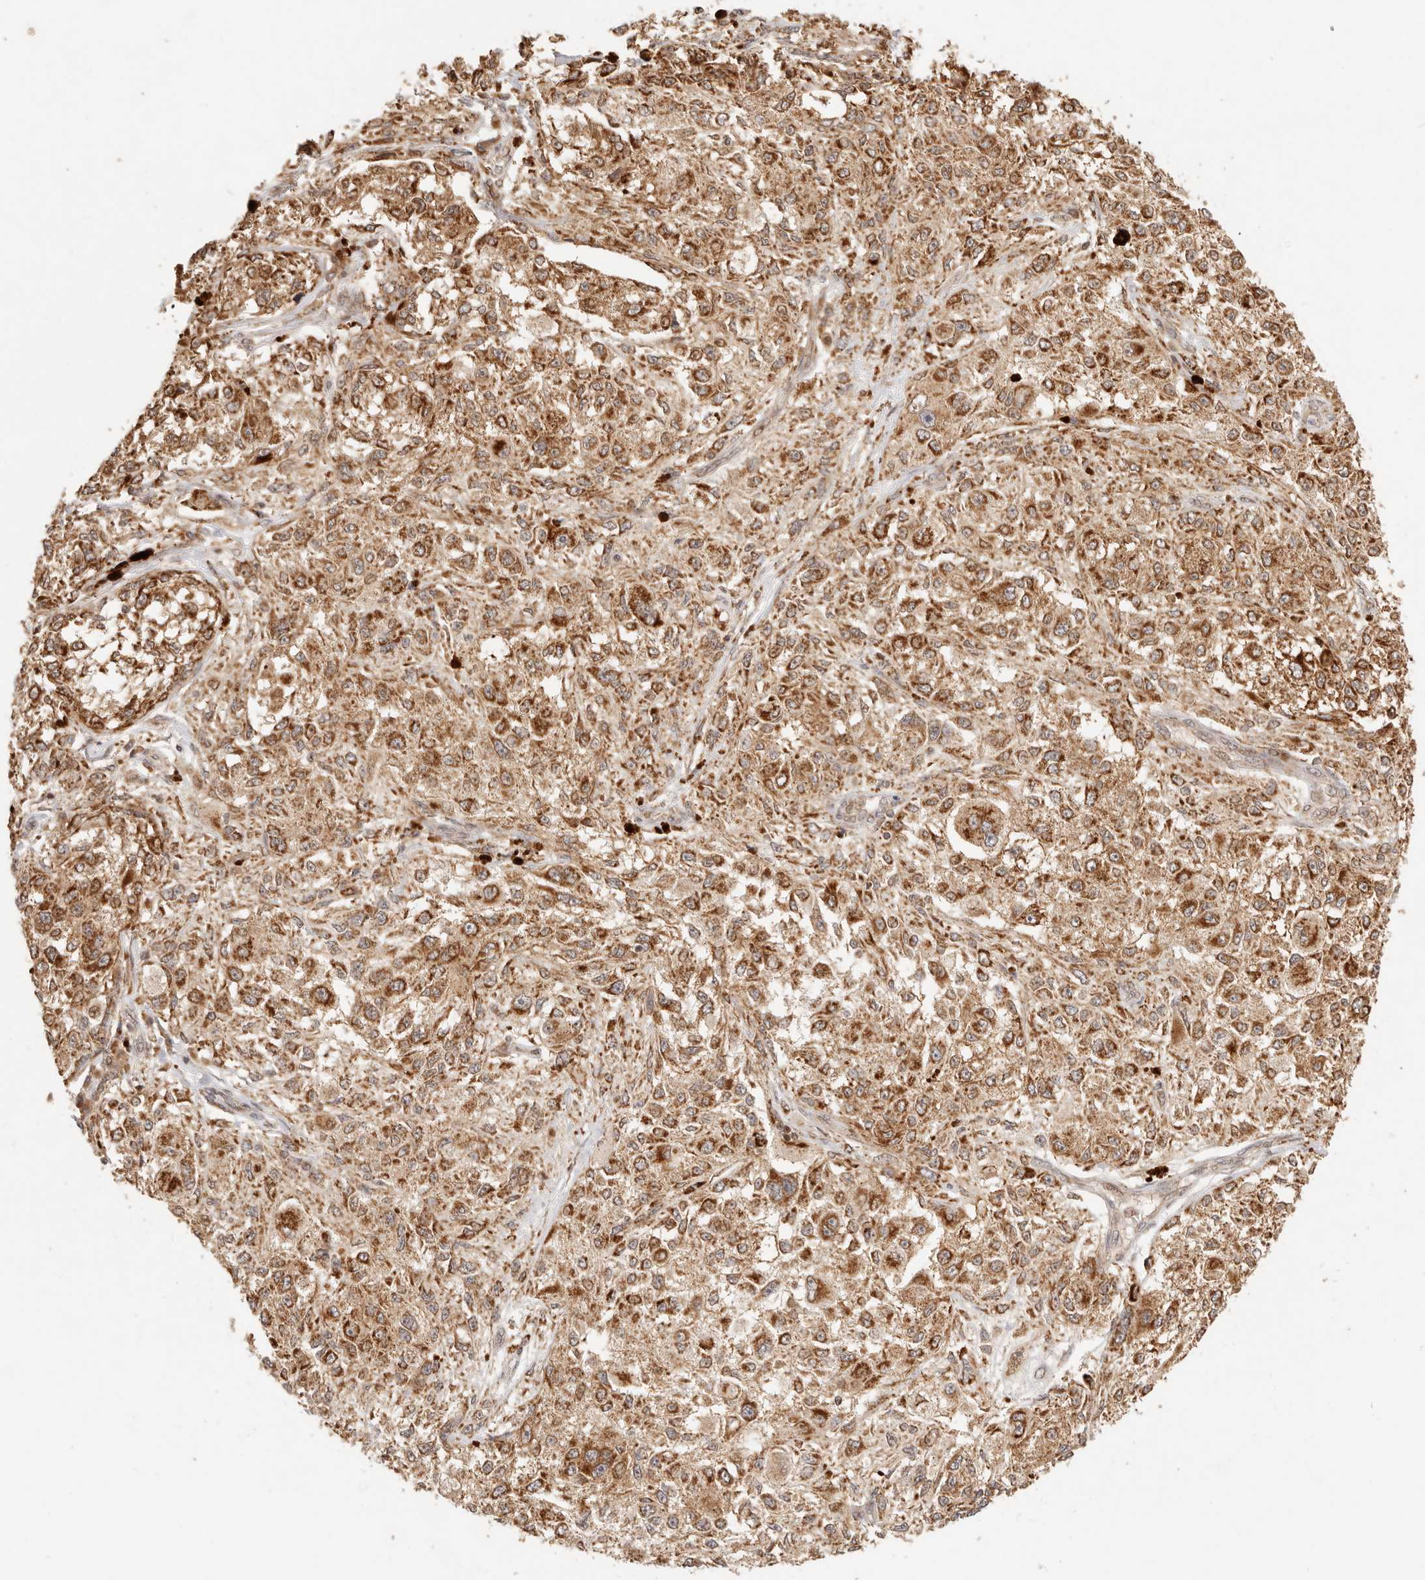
{"staining": {"intensity": "moderate", "quantity": ">75%", "location": "cytoplasmic/membranous"}, "tissue": "melanoma", "cell_type": "Tumor cells", "image_type": "cancer", "snomed": [{"axis": "morphology", "description": "Necrosis, NOS"}, {"axis": "morphology", "description": "Malignant melanoma, NOS"}, {"axis": "topography", "description": "Skin"}], "caption": "A micrograph showing moderate cytoplasmic/membranous positivity in approximately >75% of tumor cells in melanoma, as visualized by brown immunohistochemical staining.", "gene": "TIMM17A", "patient": {"sex": "female", "age": 87}}